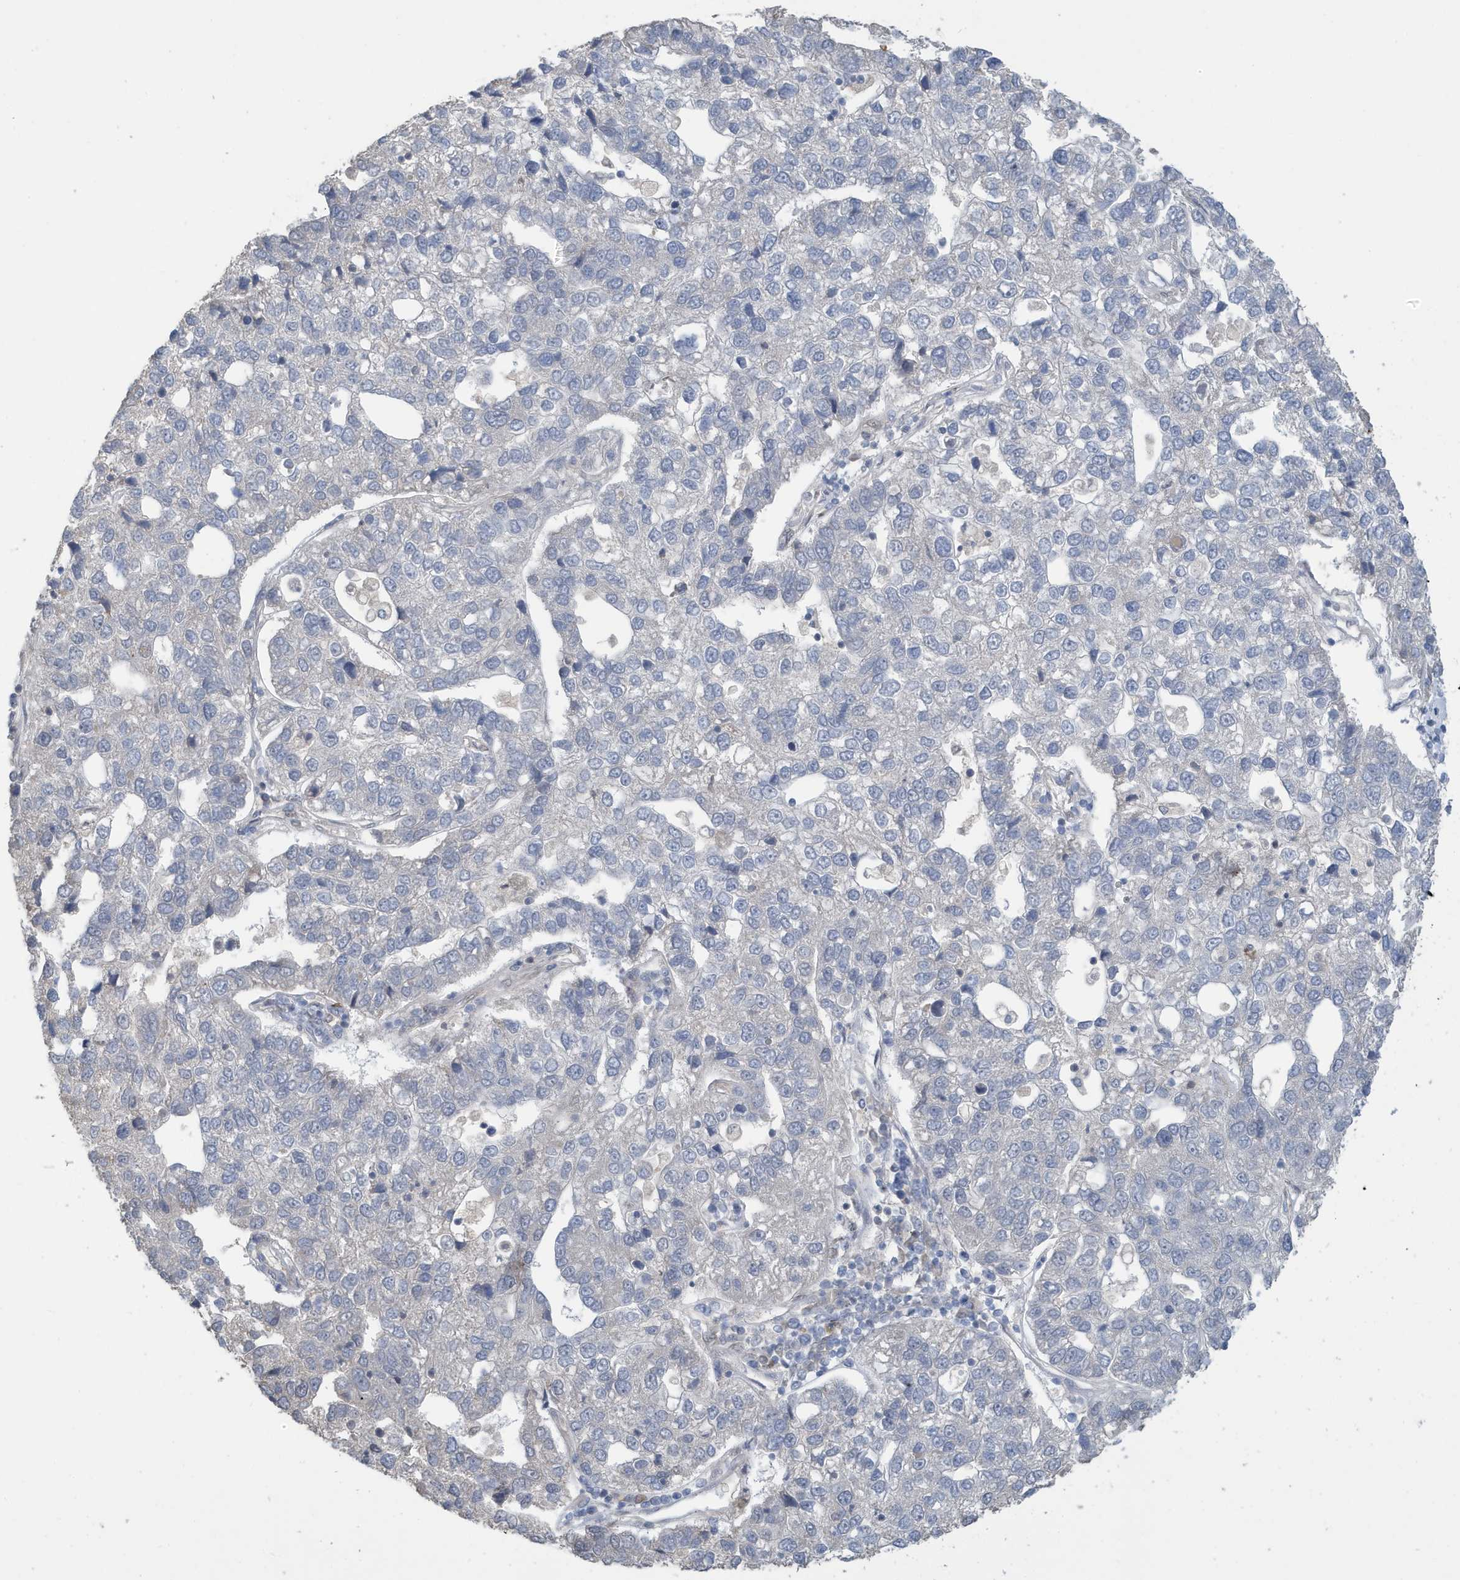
{"staining": {"intensity": "negative", "quantity": "none", "location": "none"}, "tissue": "pancreatic cancer", "cell_type": "Tumor cells", "image_type": "cancer", "snomed": [{"axis": "morphology", "description": "Adenocarcinoma, NOS"}, {"axis": "topography", "description": "Pancreas"}], "caption": "The immunohistochemistry (IHC) image has no significant expression in tumor cells of pancreatic adenocarcinoma tissue.", "gene": "NCOA7", "patient": {"sex": "female", "age": 61}}